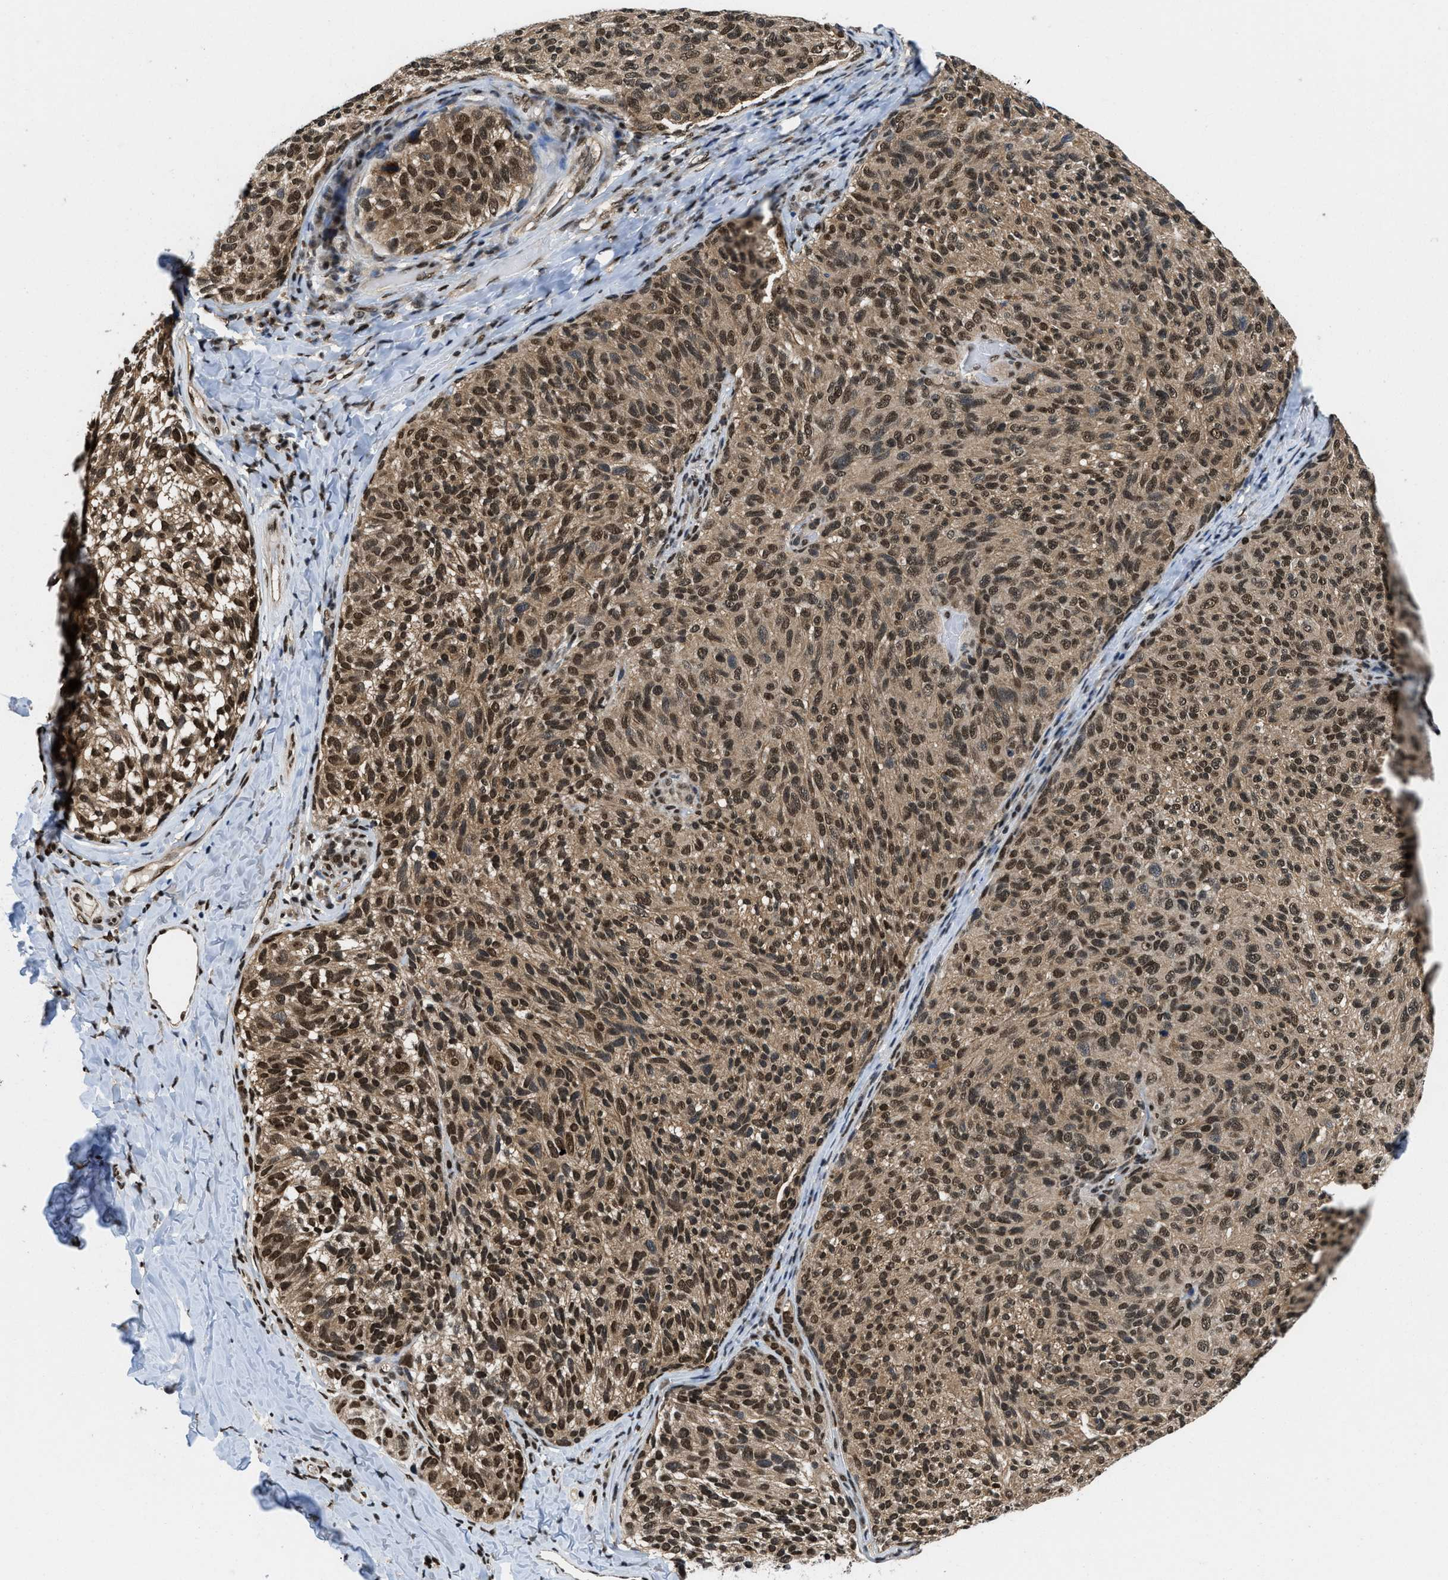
{"staining": {"intensity": "strong", "quantity": ">75%", "location": "nuclear"}, "tissue": "melanoma", "cell_type": "Tumor cells", "image_type": "cancer", "snomed": [{"axis": "morphology", "description": "Malignant melanoma, NOS"}, {"axis": "topography", "description": "Skin"}], "caption": "The image shows staining of malignant melanoma, revealing strong nuclear protein expression (brown color) within tumor cells. (brown staining indicates protein expression, while blue staining denotes nuclei).", "gene": "SAFB", "patient": {"sex": "female", "age": 73}}